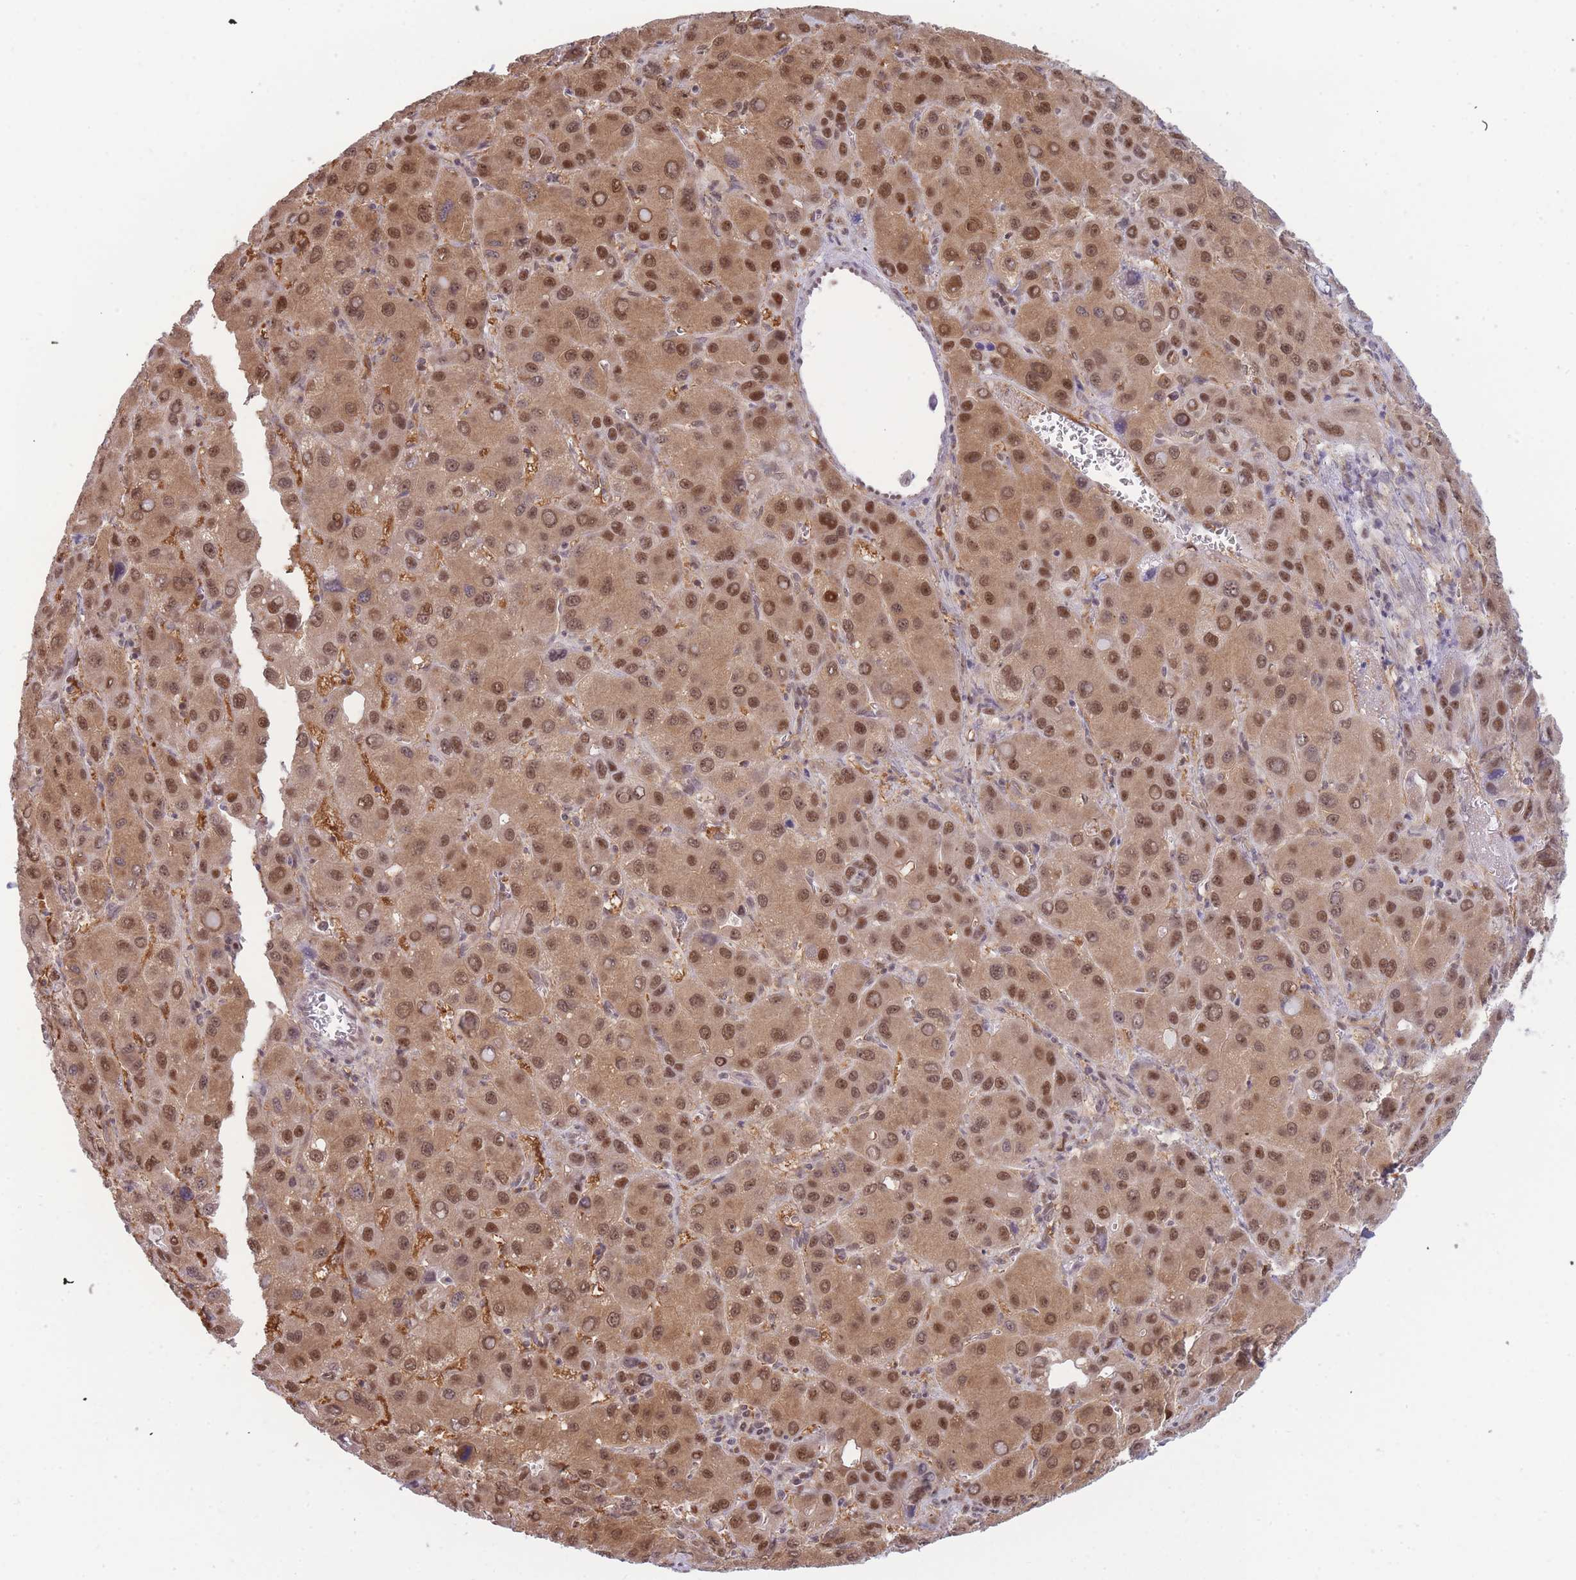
{"staining": {"intensity": "moderate", "quantity": ">75%", "location": "cytoplasmic/membranous,nuclear"}, "tissue": "liver cancer", "cell_type": "Tumor cells", "image_type": "cancer", "snomed": [{"axis": "morphology", "description": "Carcinoma, Hepatocellular, NOS"}, {"axis": "topography", "description": "Liver"}], "caption": "Human liver hepatocellular carcinoma stained with a protein marker exhibits moderate staining in tumor cells.", "gene": "DEAF1", "patient": {"sex": "male", "age": 55}}